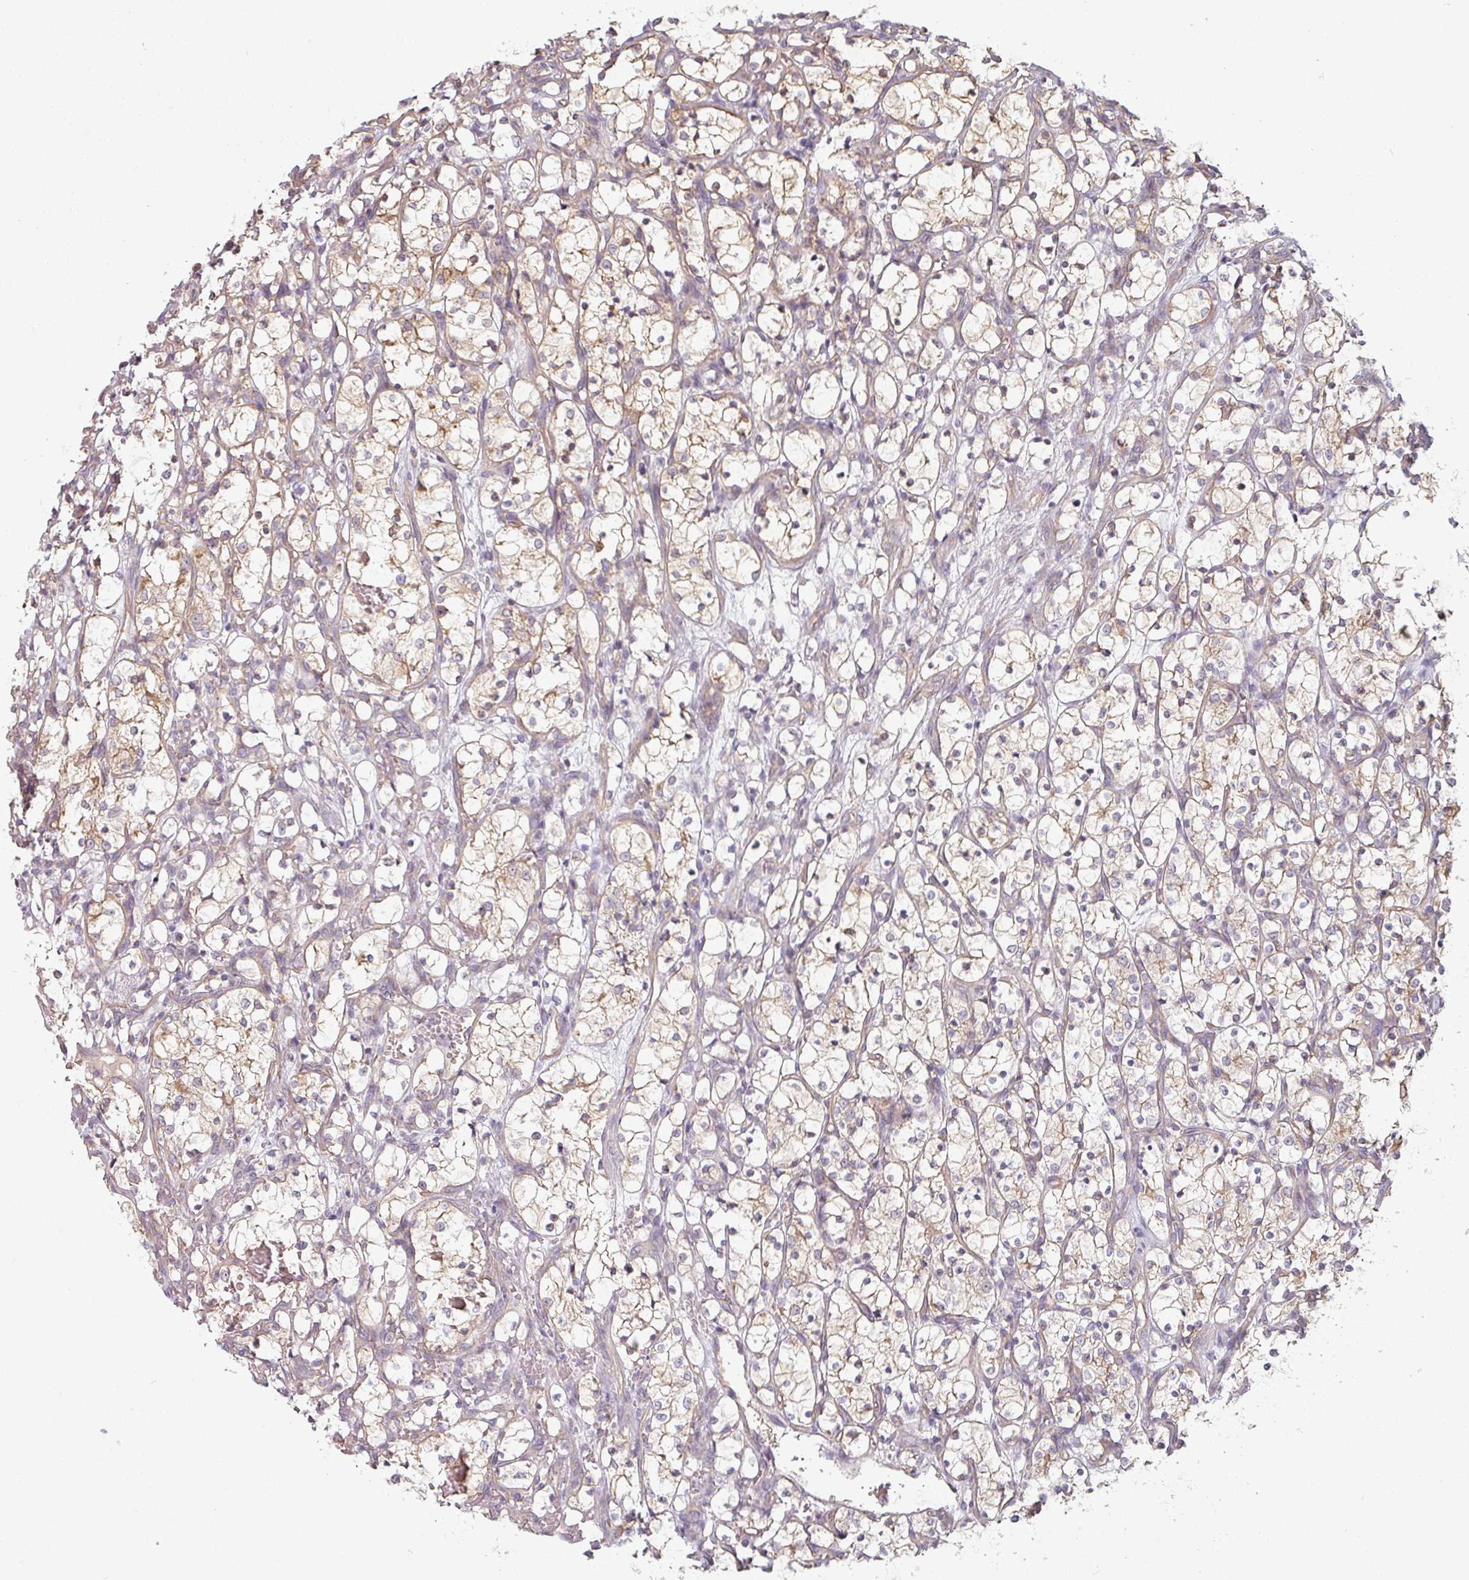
{"staining": {"intensity": "weak", "quantity": "25%-75%", "location": "cytoplasmic/membranous"}, "tissue": "renal cancer", "cell_type": "Tumor cells", "image_type": "cancer", "snomed": [{"axis": "morphology", "description": "Adenocarcinoma, NOS"}, {"axis": "topography", "description": "Kidney"}], "caption": "Tumor cells demonstrate low levels of weak cytoplasmic/membranous positivity in about 25%-75% of cells in renal cancer (adenocarcinoma). (DAB (3,3'-diaminobenzidine) = brown stain, brightfield microscopy at high magnification).", "gene": "PLEKHJ1", "patient": {"sex": "female", "age": 69}}